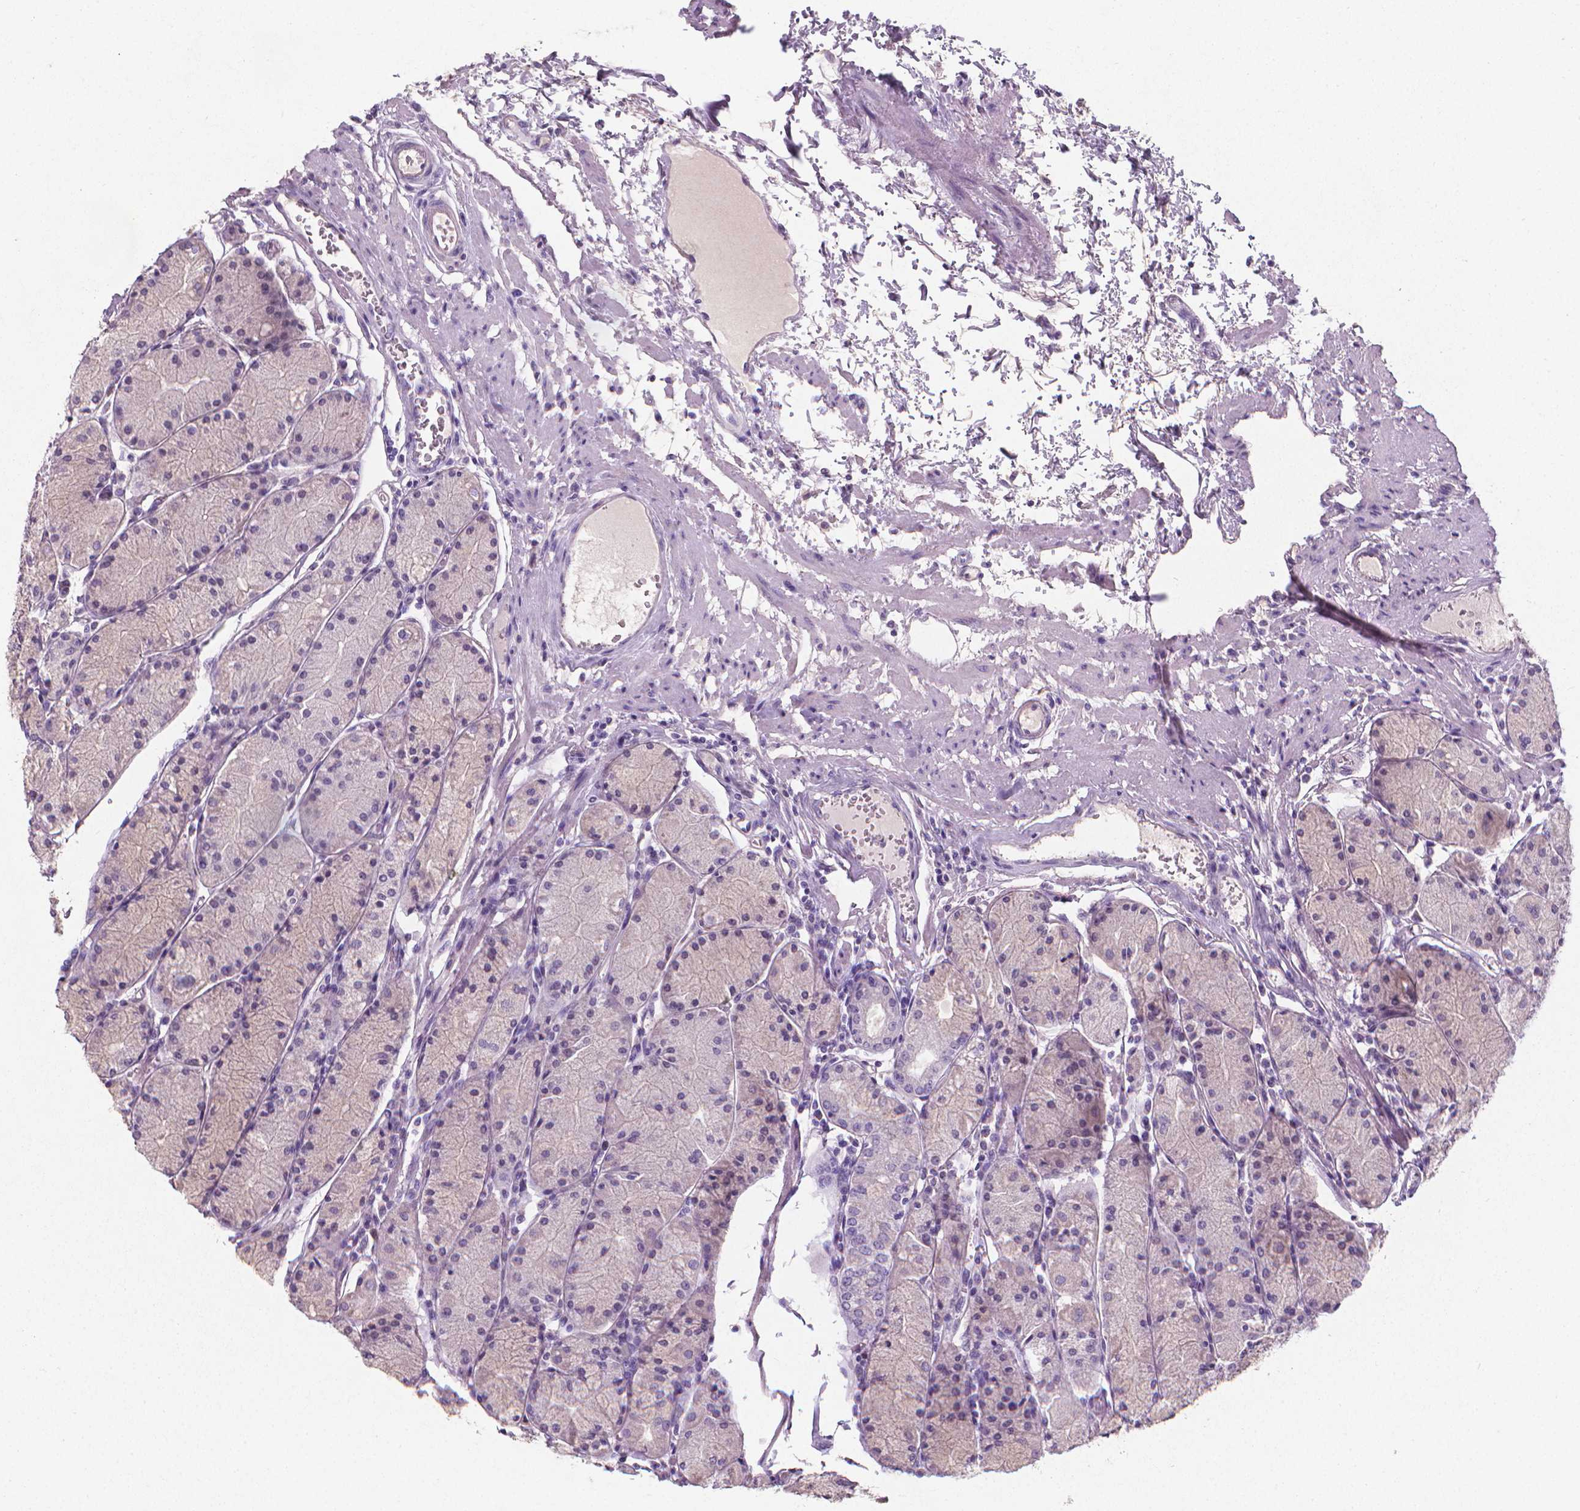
{"staining": {"intensity": "negative", "quantity": "none", "location": "none"}, "tissue": "stomach", "cell_type": "Glandular cells", "image_type": "normal", "snomed": [{"axis": "morphology", "description": "Normal tissue, NOS"}, {"axis": "topography", "description": "Stomach, upper"}], "caption": "Image shows no protein positivity in glandular cells of benign stomach. Nuclei are stained in blue.", "gene": "XPNPEP2", "patient": {"sex": "male", "age": 69}}